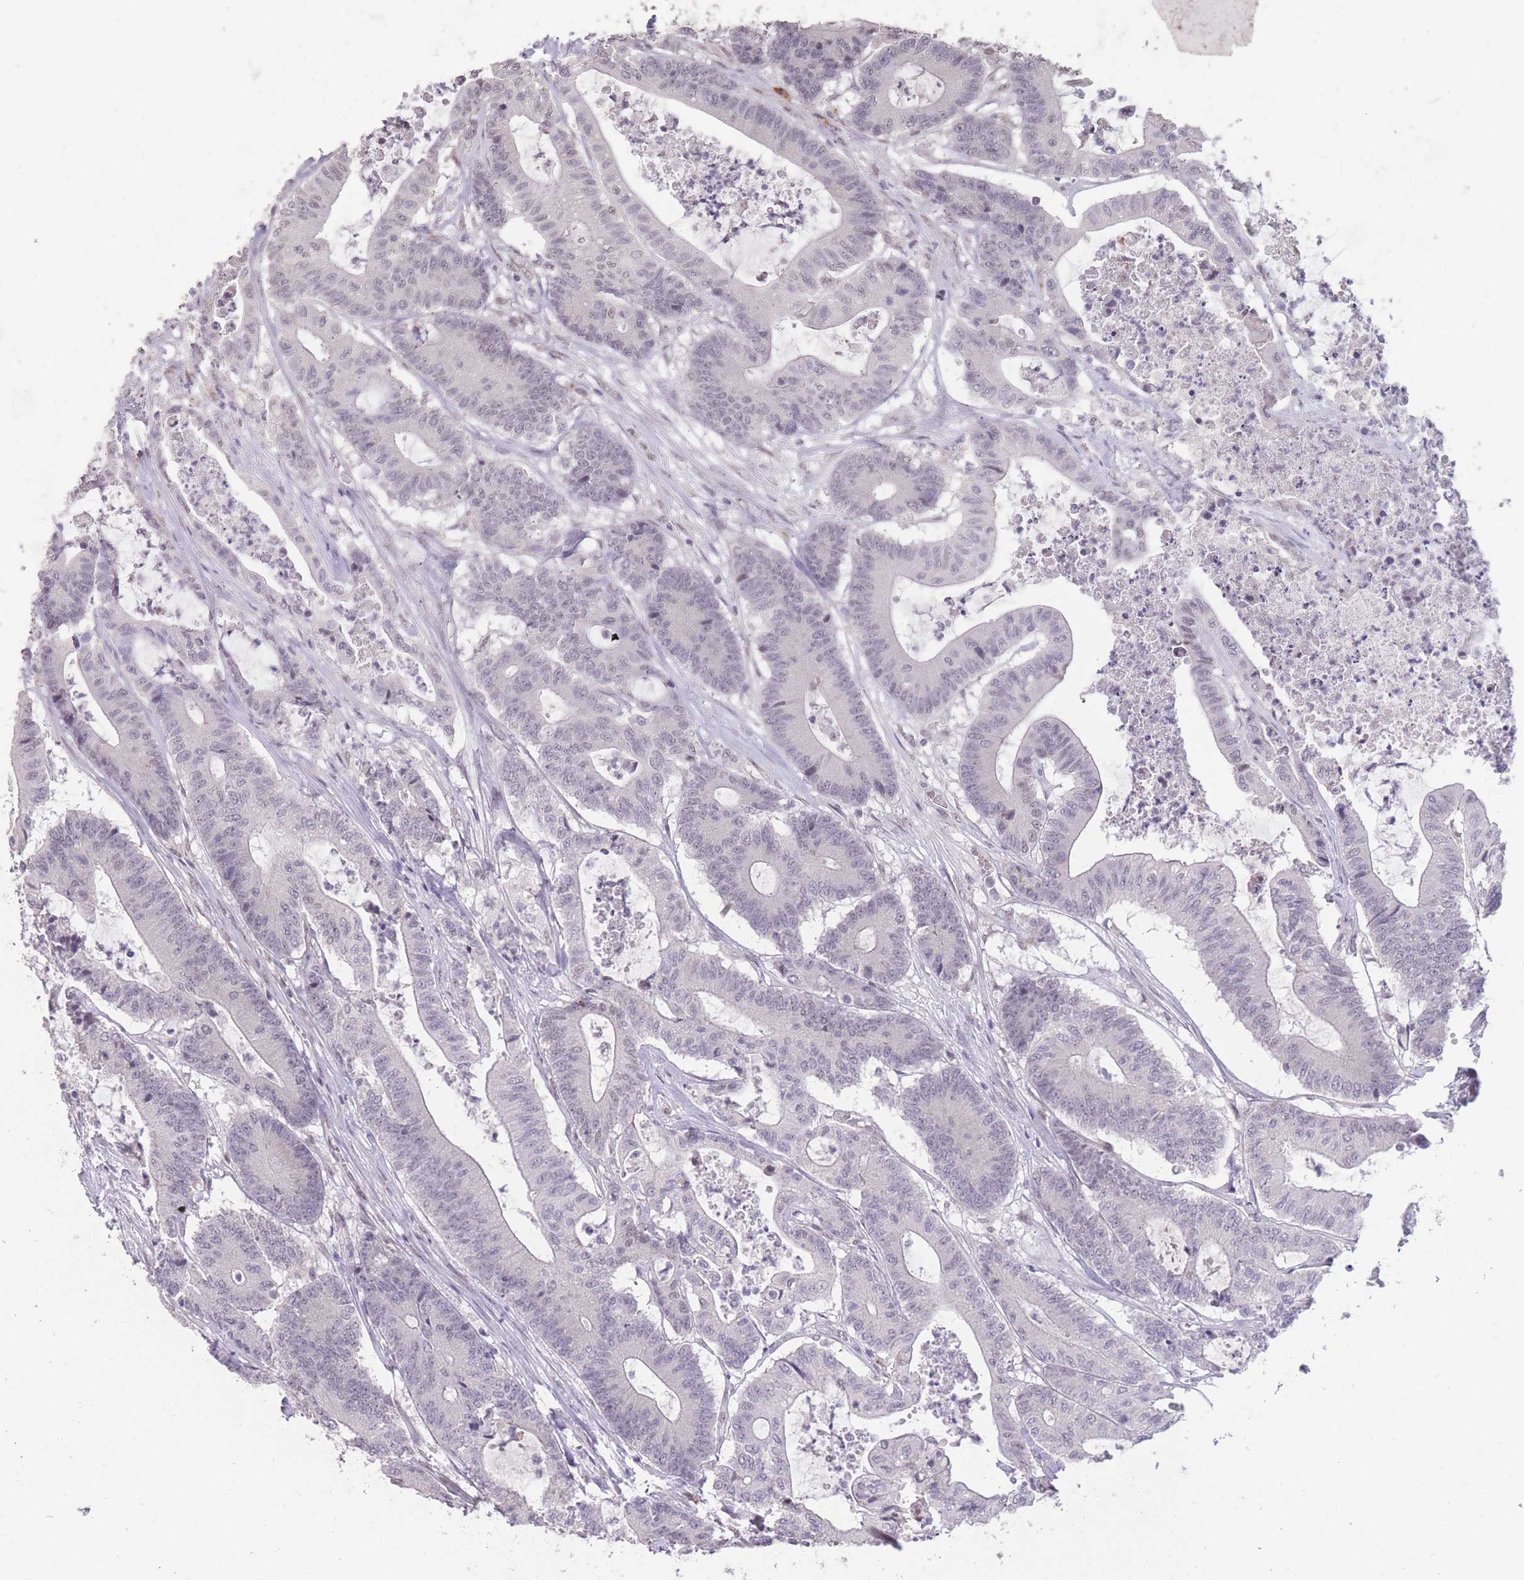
{"staining": {"intensity": "weak", "quantity": "<25%", "location": "nuclear"}, "tissue": "colorectal cancer", "cell_type": "Tumor cells", "image_type": "cancer", "snomed": [{"axis": "morphology", "description": "Adenocarcinoma, NOS"}, {"axis": "topography", "description": "Colon"}], "caption": "Tumor cells show no significant expression in colorectal cancer.", "gene": "HNRNPUL1", "patient": {"sex": "female", "age": 84}}